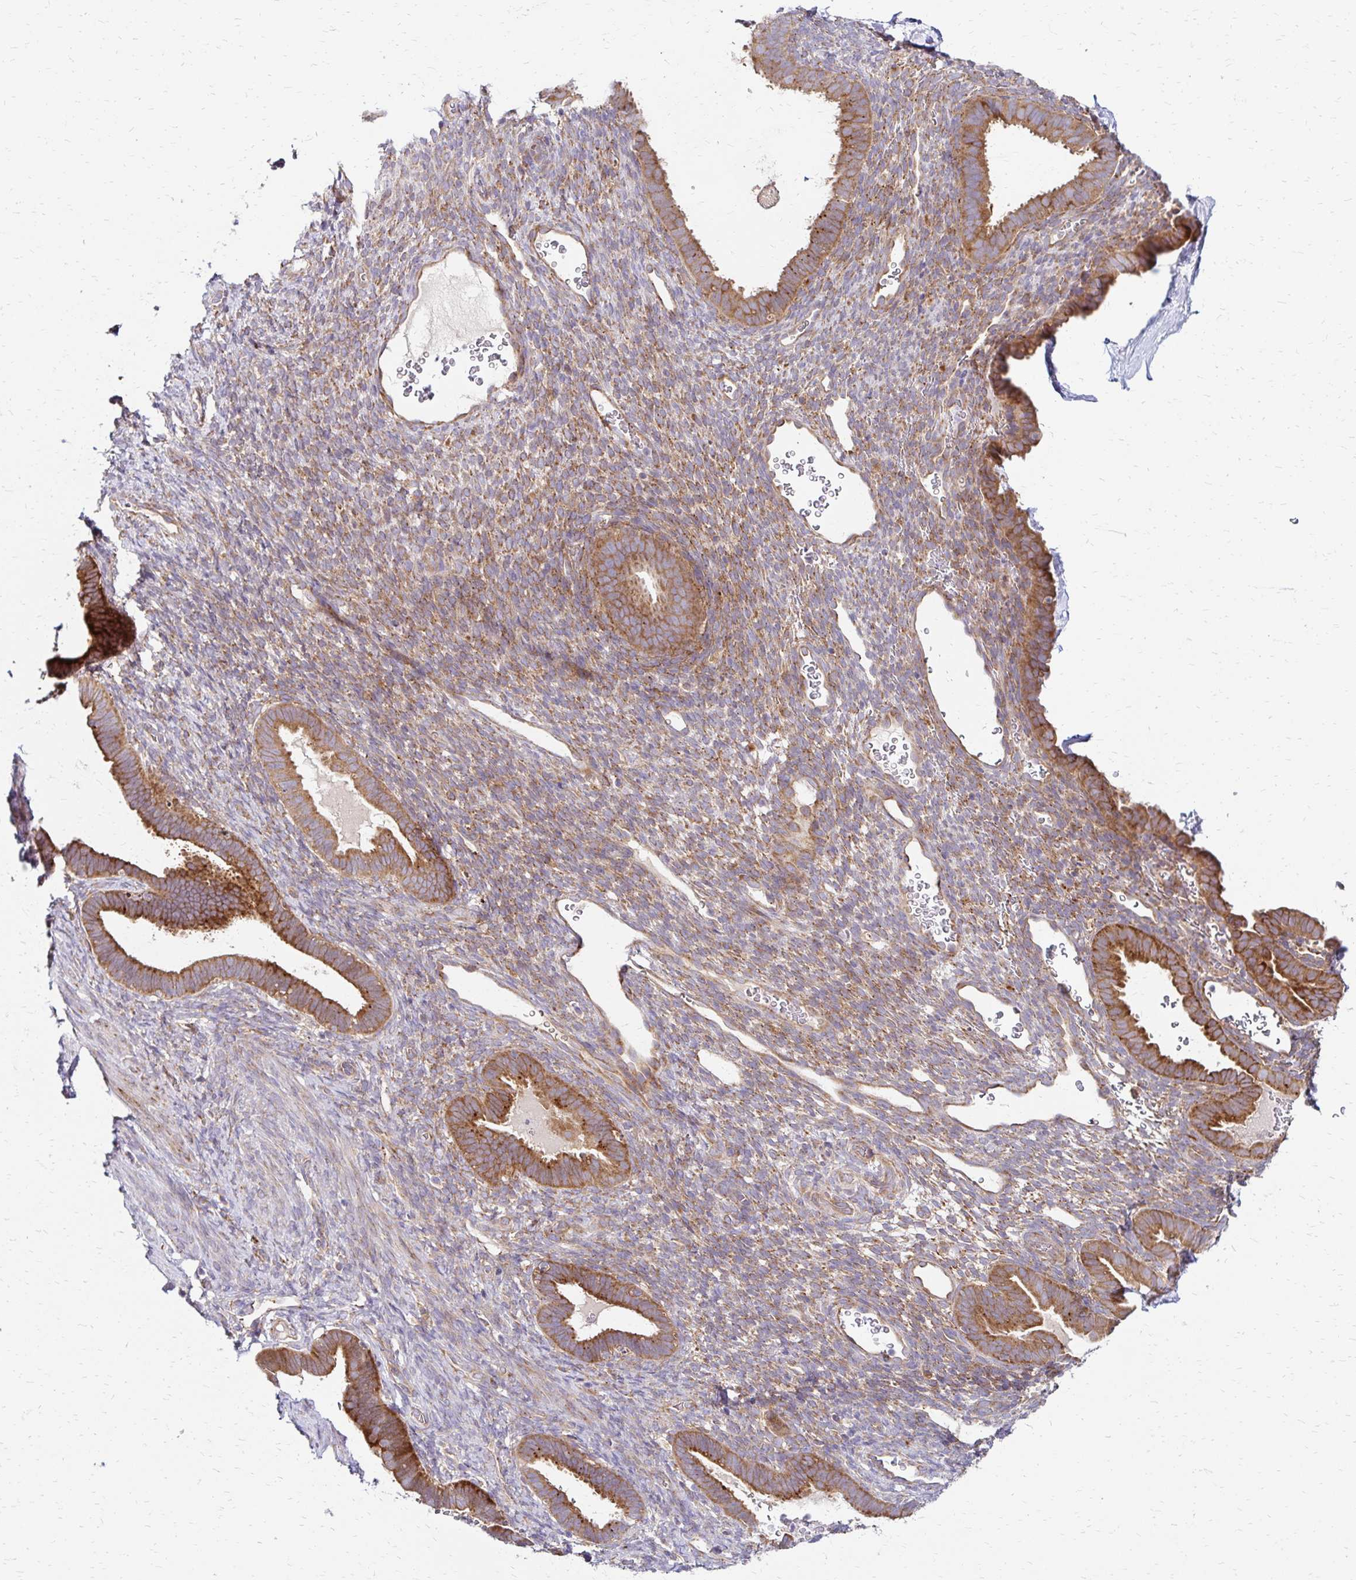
{"staining": {"intensity": "moderate", "quantity": "25%-75%", "location": "cytoplasmic/membranous"}, "tissue": "endometrium", "cell_type": "Cells in endometrial stroma", "image_type": "normal", "snomed": [{"axis": "morphology", "description": "Normal tissue, NOS"}, {"axis": "topography", "description": "Endometrium"}], "caption": "Protein staining by IHC demonstrates moderate cytoplasmic/membranous positivity in about 25%-75% of cells in endometrial stroma in unremarkable endometrium.", "gene": "IDUA", "patient": {"sex": "female", "age": 34}}